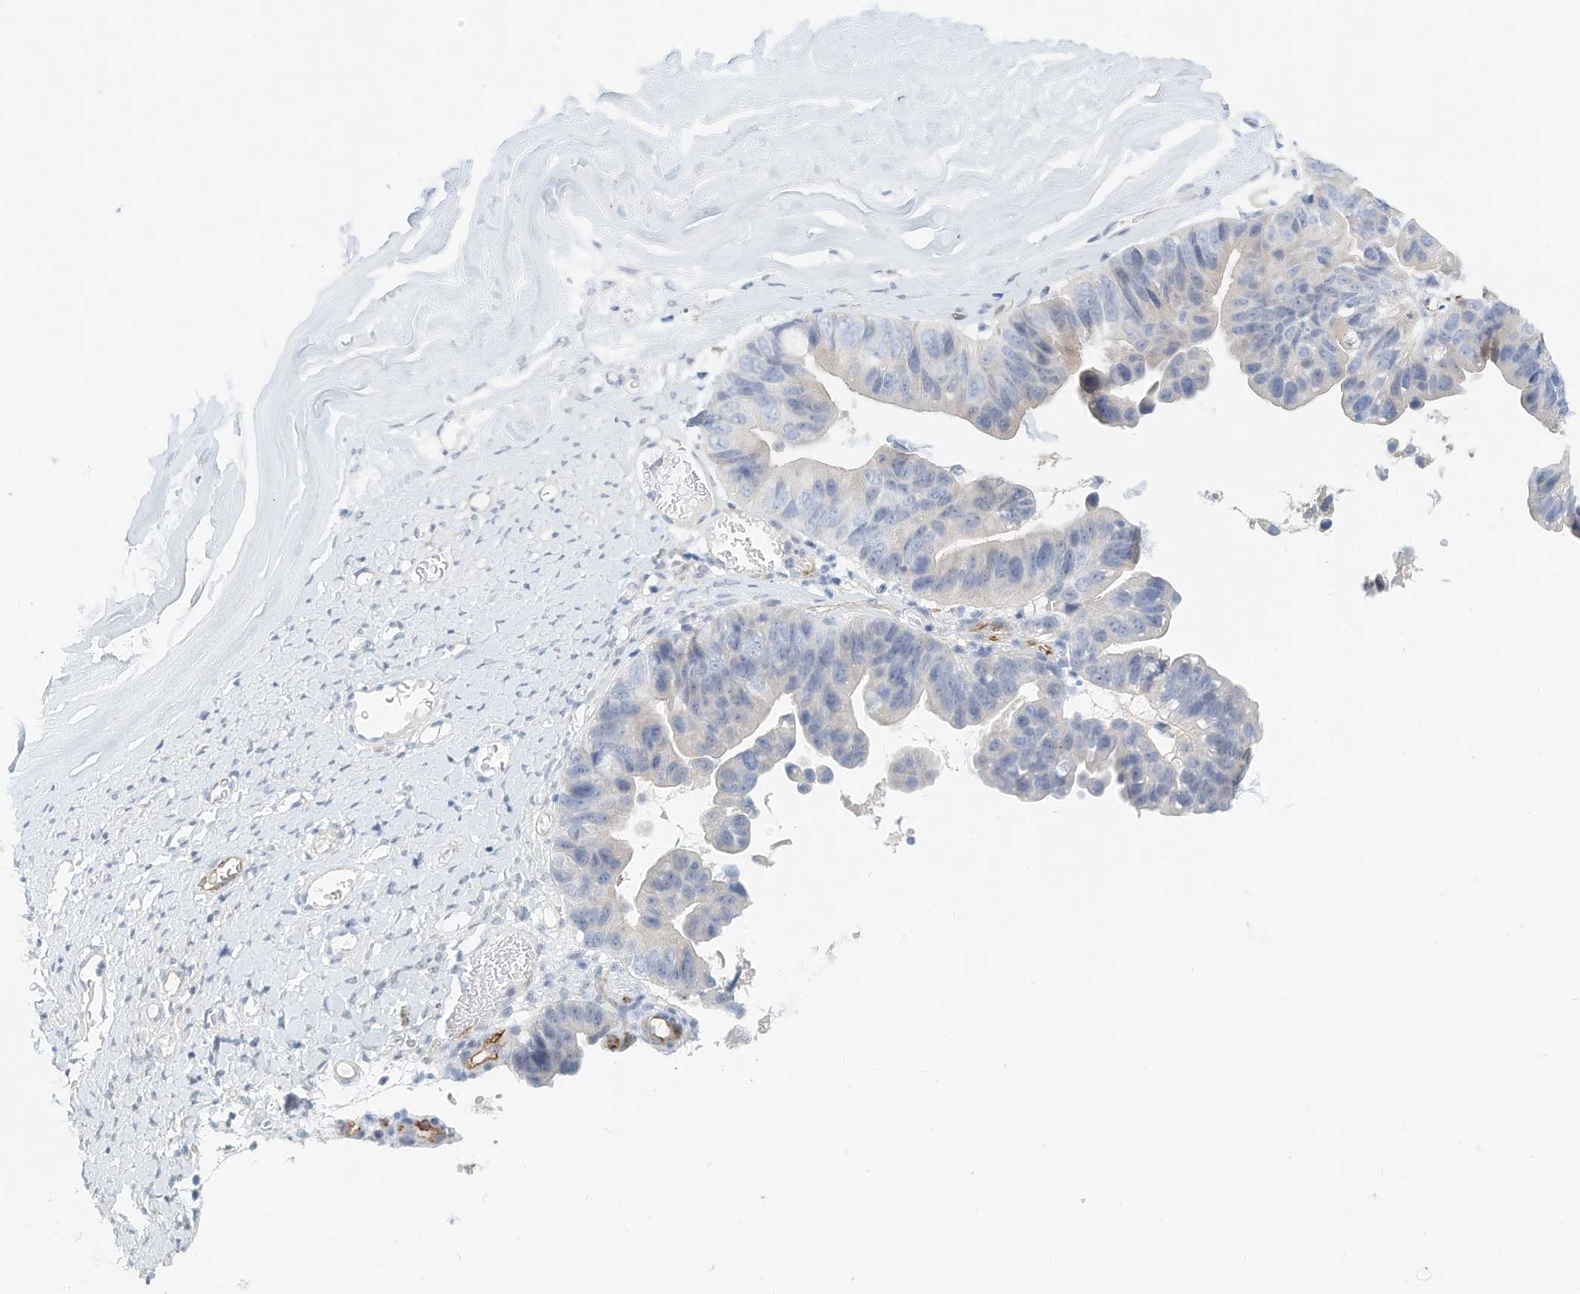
{"staining": {"intensity": "negative", "quantity": "none", "location": "none"}, "tissue": "ovarian cancer", "cell_type": "Tumor cells", "image_type": "cancer", "snomed": [{"axis": "morphology", "description": "Cystadenocarcinoma, mucinous, NOS"}, {"axis": "topography", "description": "Ovary"}], "caption": "The immunohistochemistry (IHC) photomicrograph has no significant expression in tumor cells of ovarian mucinous cystadenocarcinoma tissue. Brightfield microscopy of immunohistochemistry stained with DAB (brown) and hematoxylin (blue), captured at high magnification.", "gene": "ARHGAP28", "patient": {"sex": "female", "age": 61}}